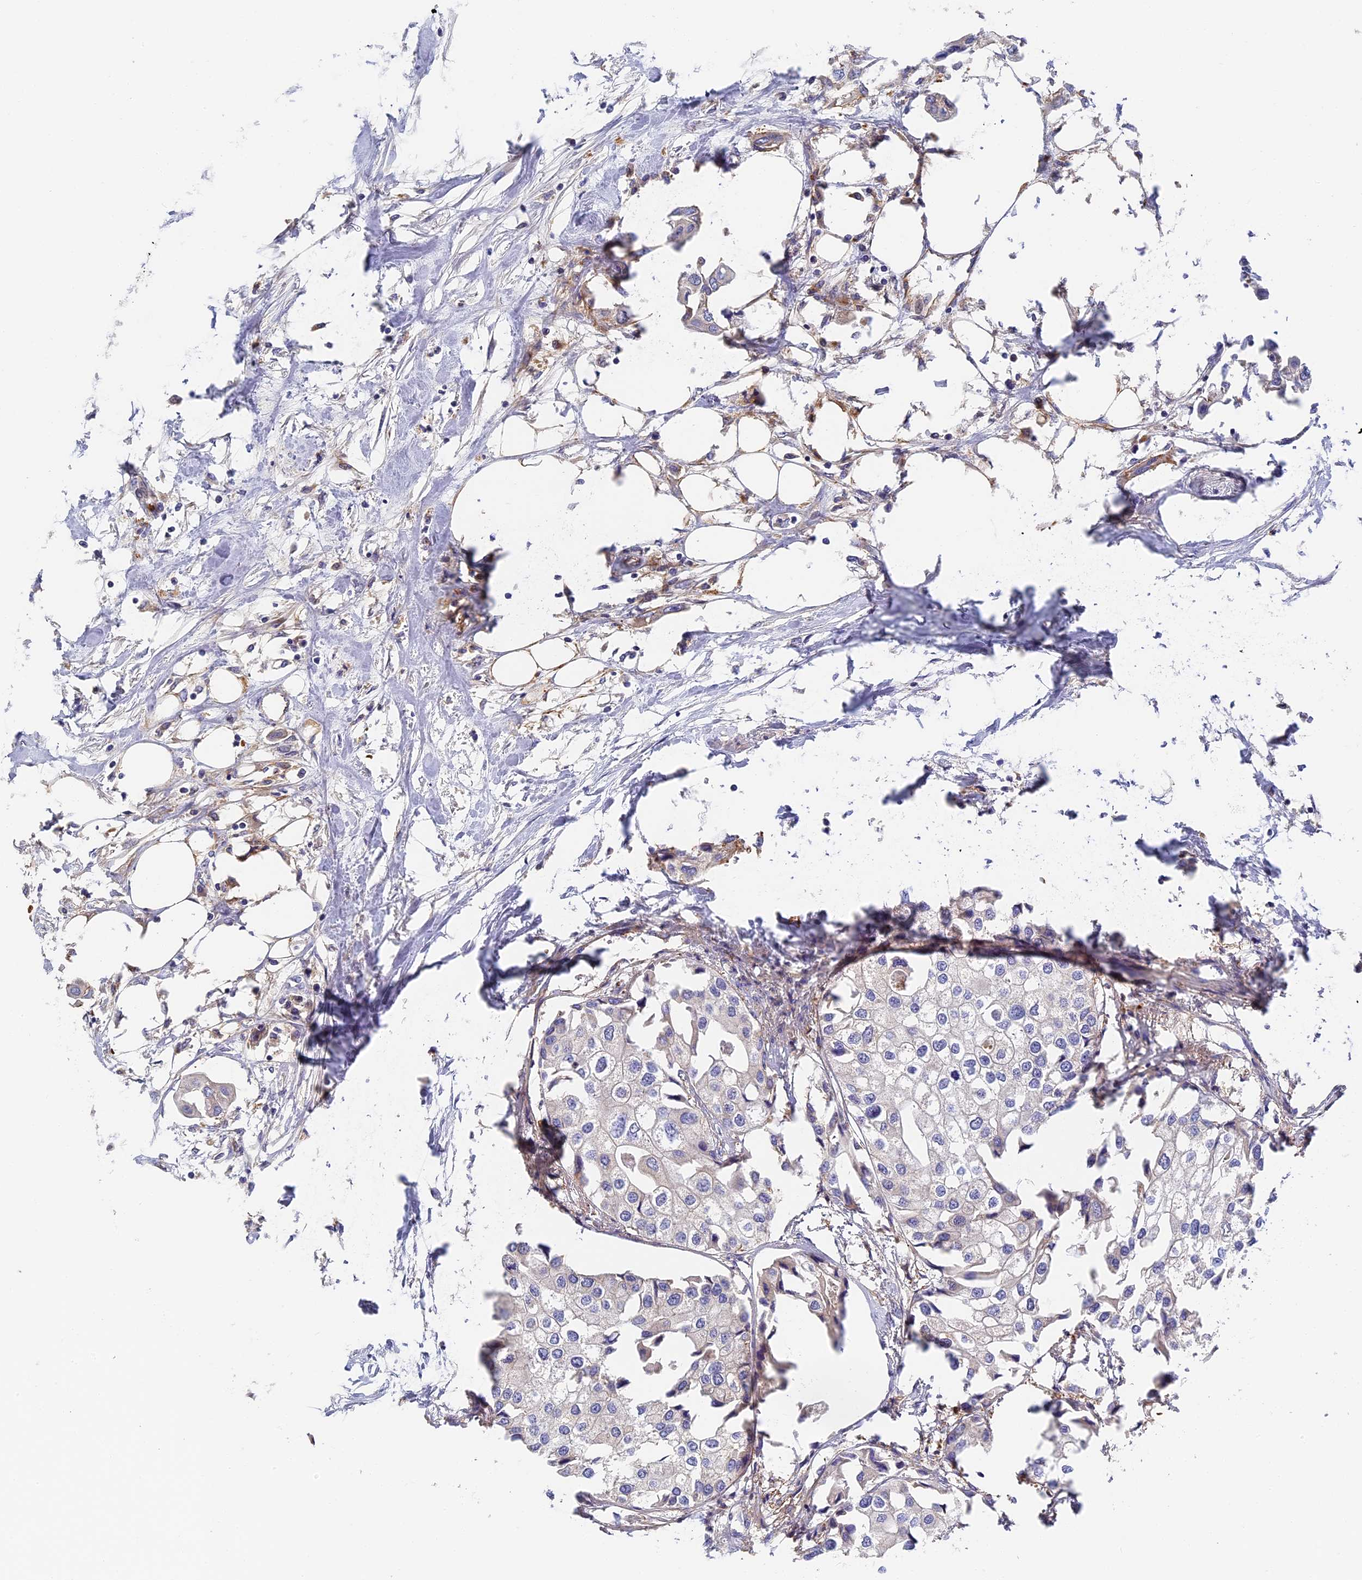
{"staining": {"intensity": "negative", "quantity": "none", "location": "none"}, "tissue": "urothelial cancer", "cell_type": "Tumor cells", "image_type": "cancer", "snomed": [{"axis": "morphology", "description": "Urothelial carcinoma, High grade"}, {"axis": "topography", "description": "Urinary bladder"}], "caption": "High power microscopy micrograph of an IHC photomicrograph of urothelial carcinoma (high-grade), revealing no significant expression in tumor cells.", "gene": "MISP3", "patient": {"sex": "male", "age": 64}}